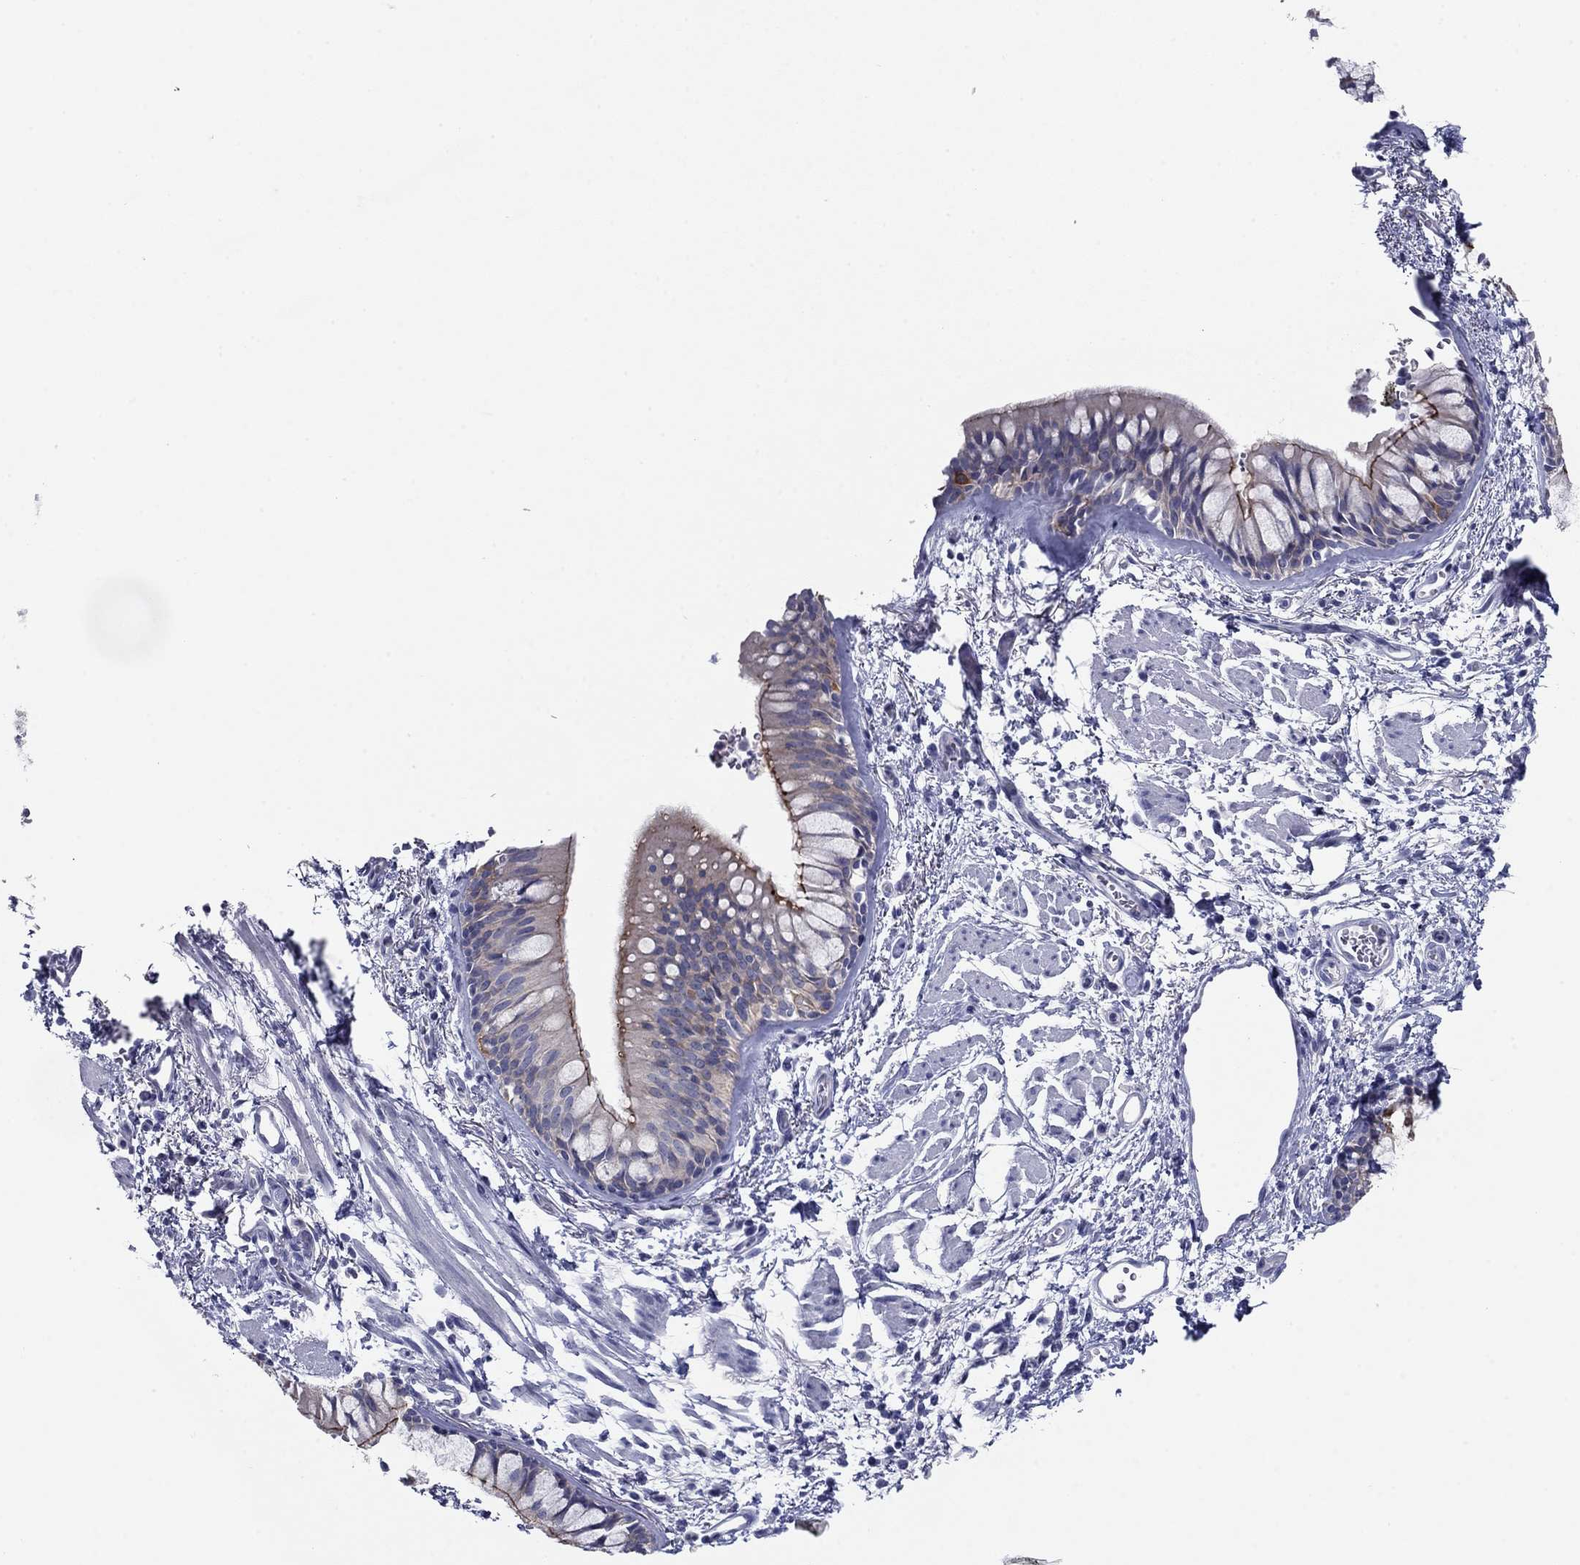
{"staining": {"intensity": "strong", "quantity": "<25%", "location": "cytoplasmic/membranous"}, "tissue": "bronchus", "cell_type": "Respiratory epithelial cells", "image_type": "normal", "snomed": [{"axis": "morphology", "description": "Normal tissue, NOS"}, {"axis": "topography", "description": "Bronchus"}, {"axis": "topography", "description": "Lung"}], "caption": "Protein expression analysis of normal bronchus shows strong cytoplasmic/membranous expression in about <25% of respiratory epithelial cells.", "gene": "PLS1", "patient": {"sex": "female", "age": 57}}